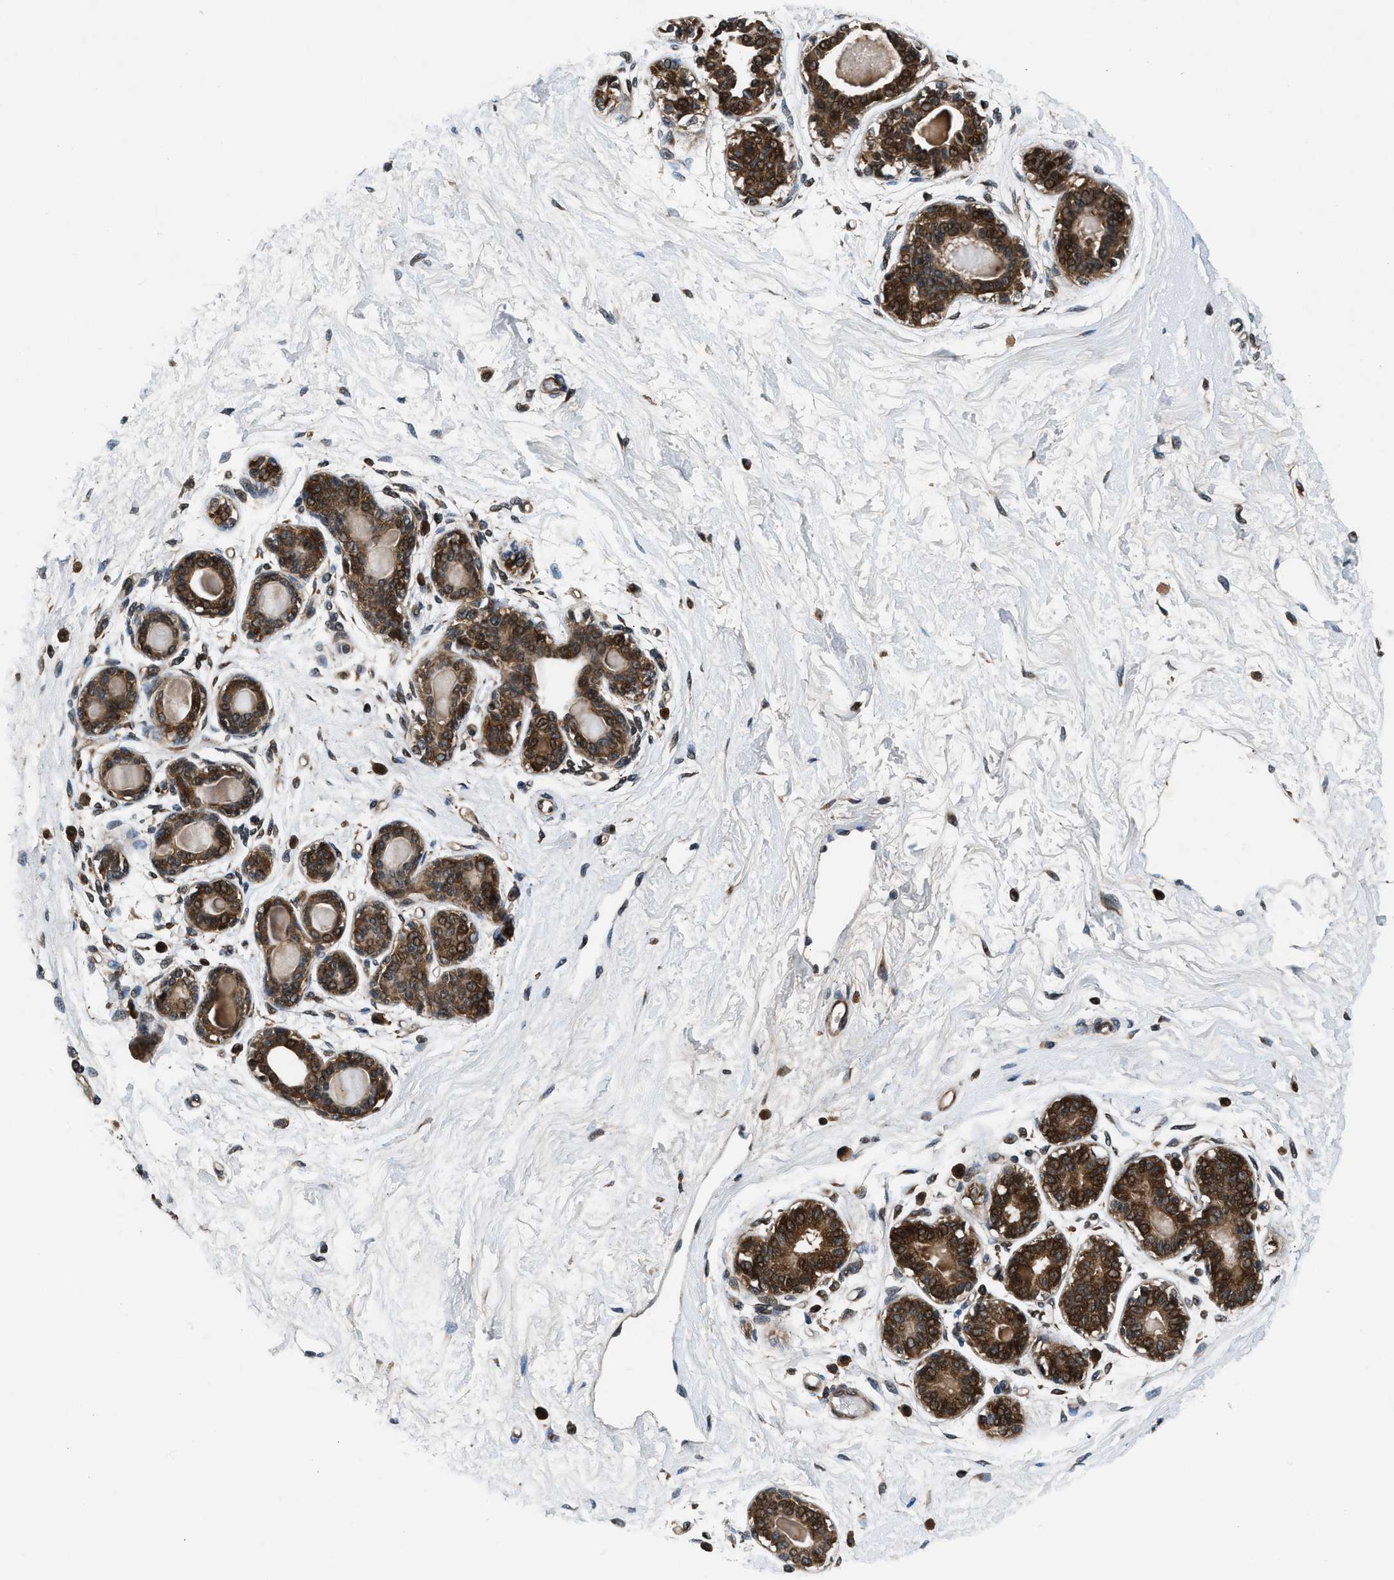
{"staining": {"intensity": "negative", "quantity": "none", "location": "none"}, "tissue": "breast", "cell_type": "Adipocytes", "image_type": "normal", "snomed": [{"axis": "morphology", "description": "Normal tissue, NOS"}, {"axis": "topography", "description": "Breast"}], "caption": "Breast was stained to show a protein in brown. There is no significant positivity in adipocytes.", "gene": "RPS6KB1", "patient": {"sex": "female", "age": 45}}